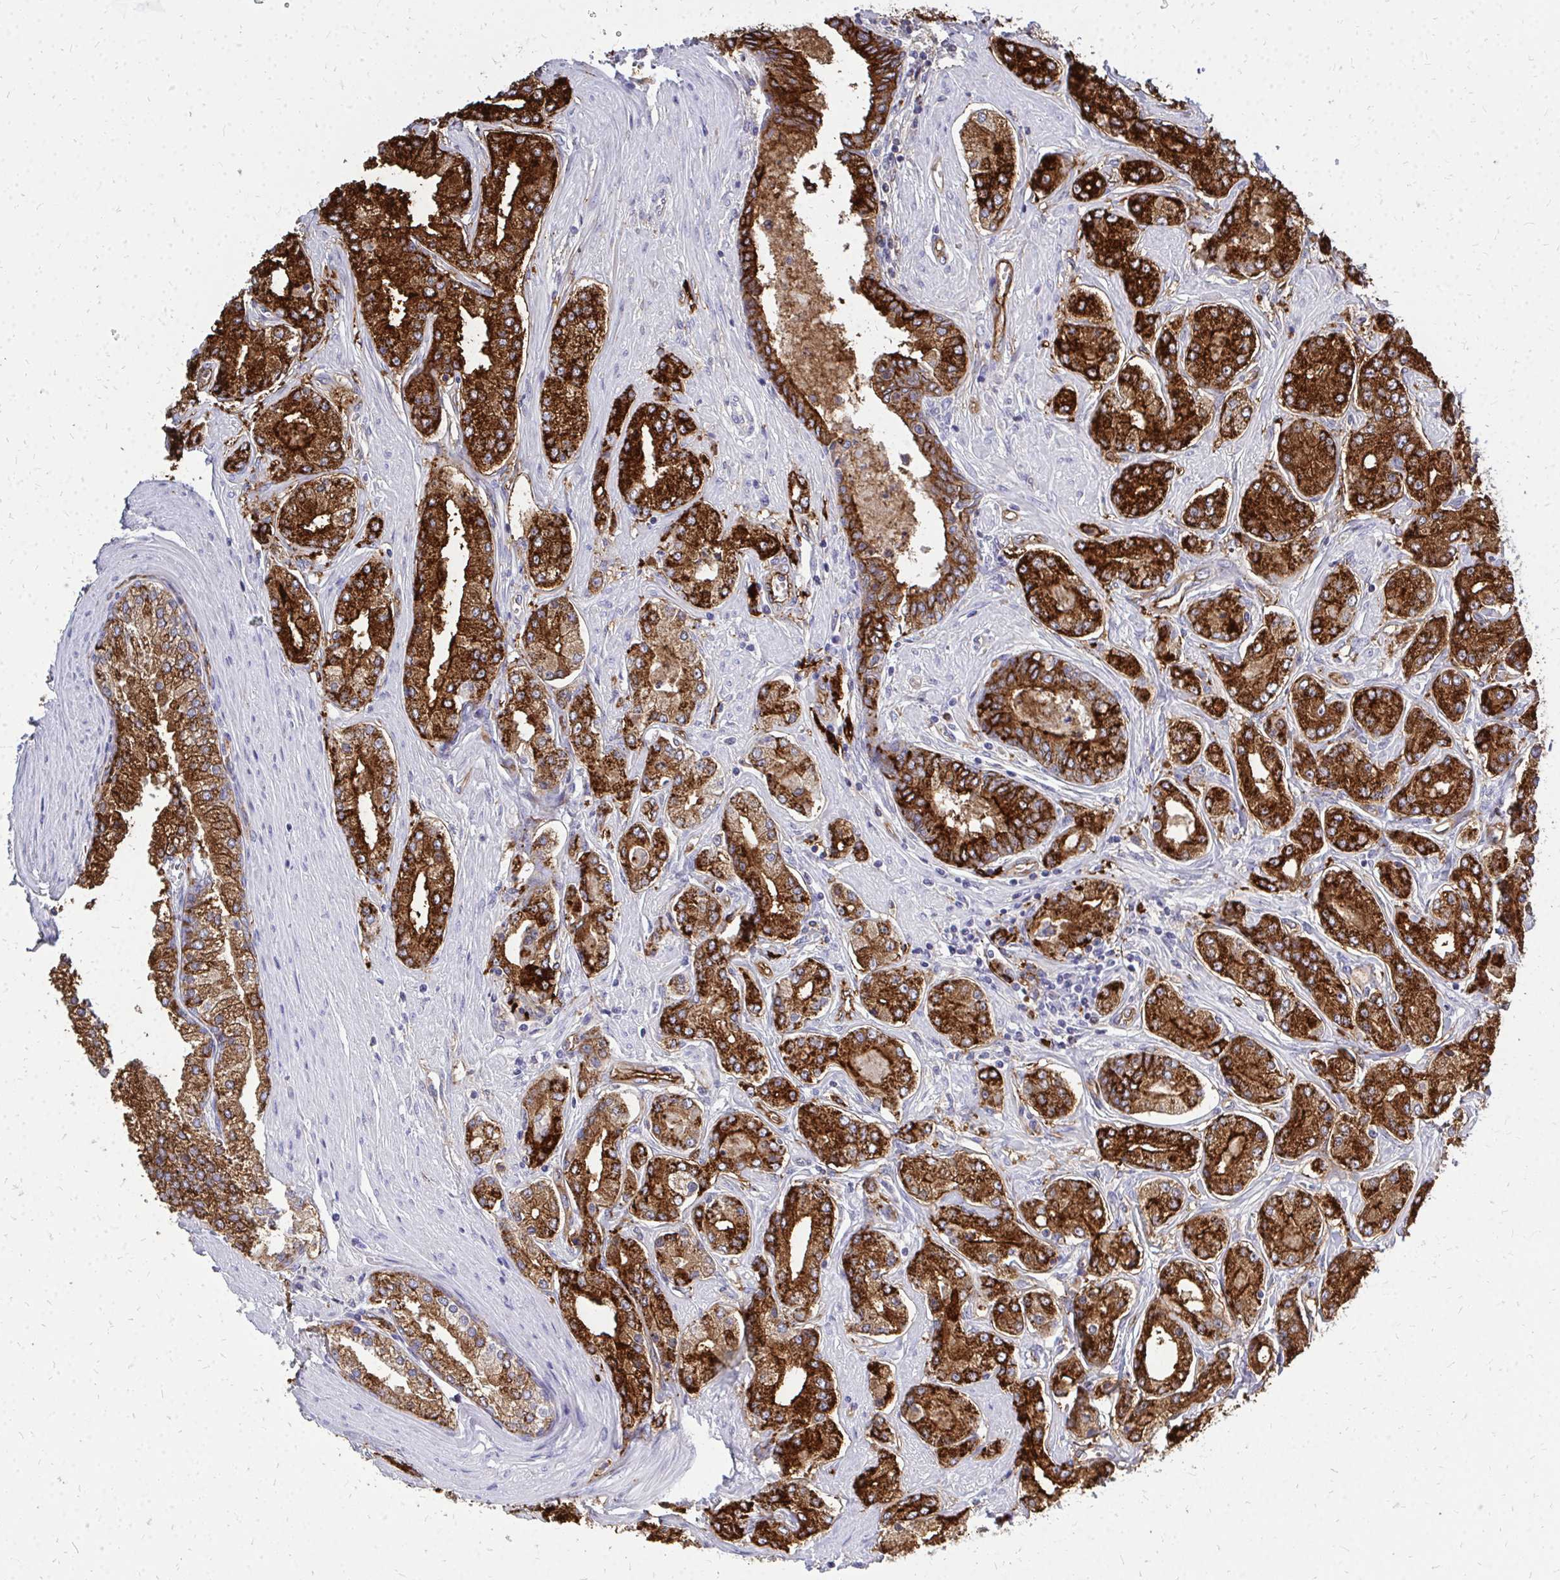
{"staining": {"intensity": "strong", "quantity": ">75%", "location": "cytoplasmic/membranous"}, "tissue": "prostate cancer", "cell_type": "Tumor cells", "image_type": "cancer", "snomed": [{"axis": "morphology", "description": "Adenocarcinoma, High grade"}, {"axis": "topography", "description": "Prostate"}], "caption": "Approximately >75% of tumor cells in human prostate cancer (high-grade adenocarcinoma) reveal strong cytoplasmic/membranous protein staining as visualized by brown immunohistochemical staining.", "gene": "MARCKSL1", "patient": {"sex": "male", "age": 66}}